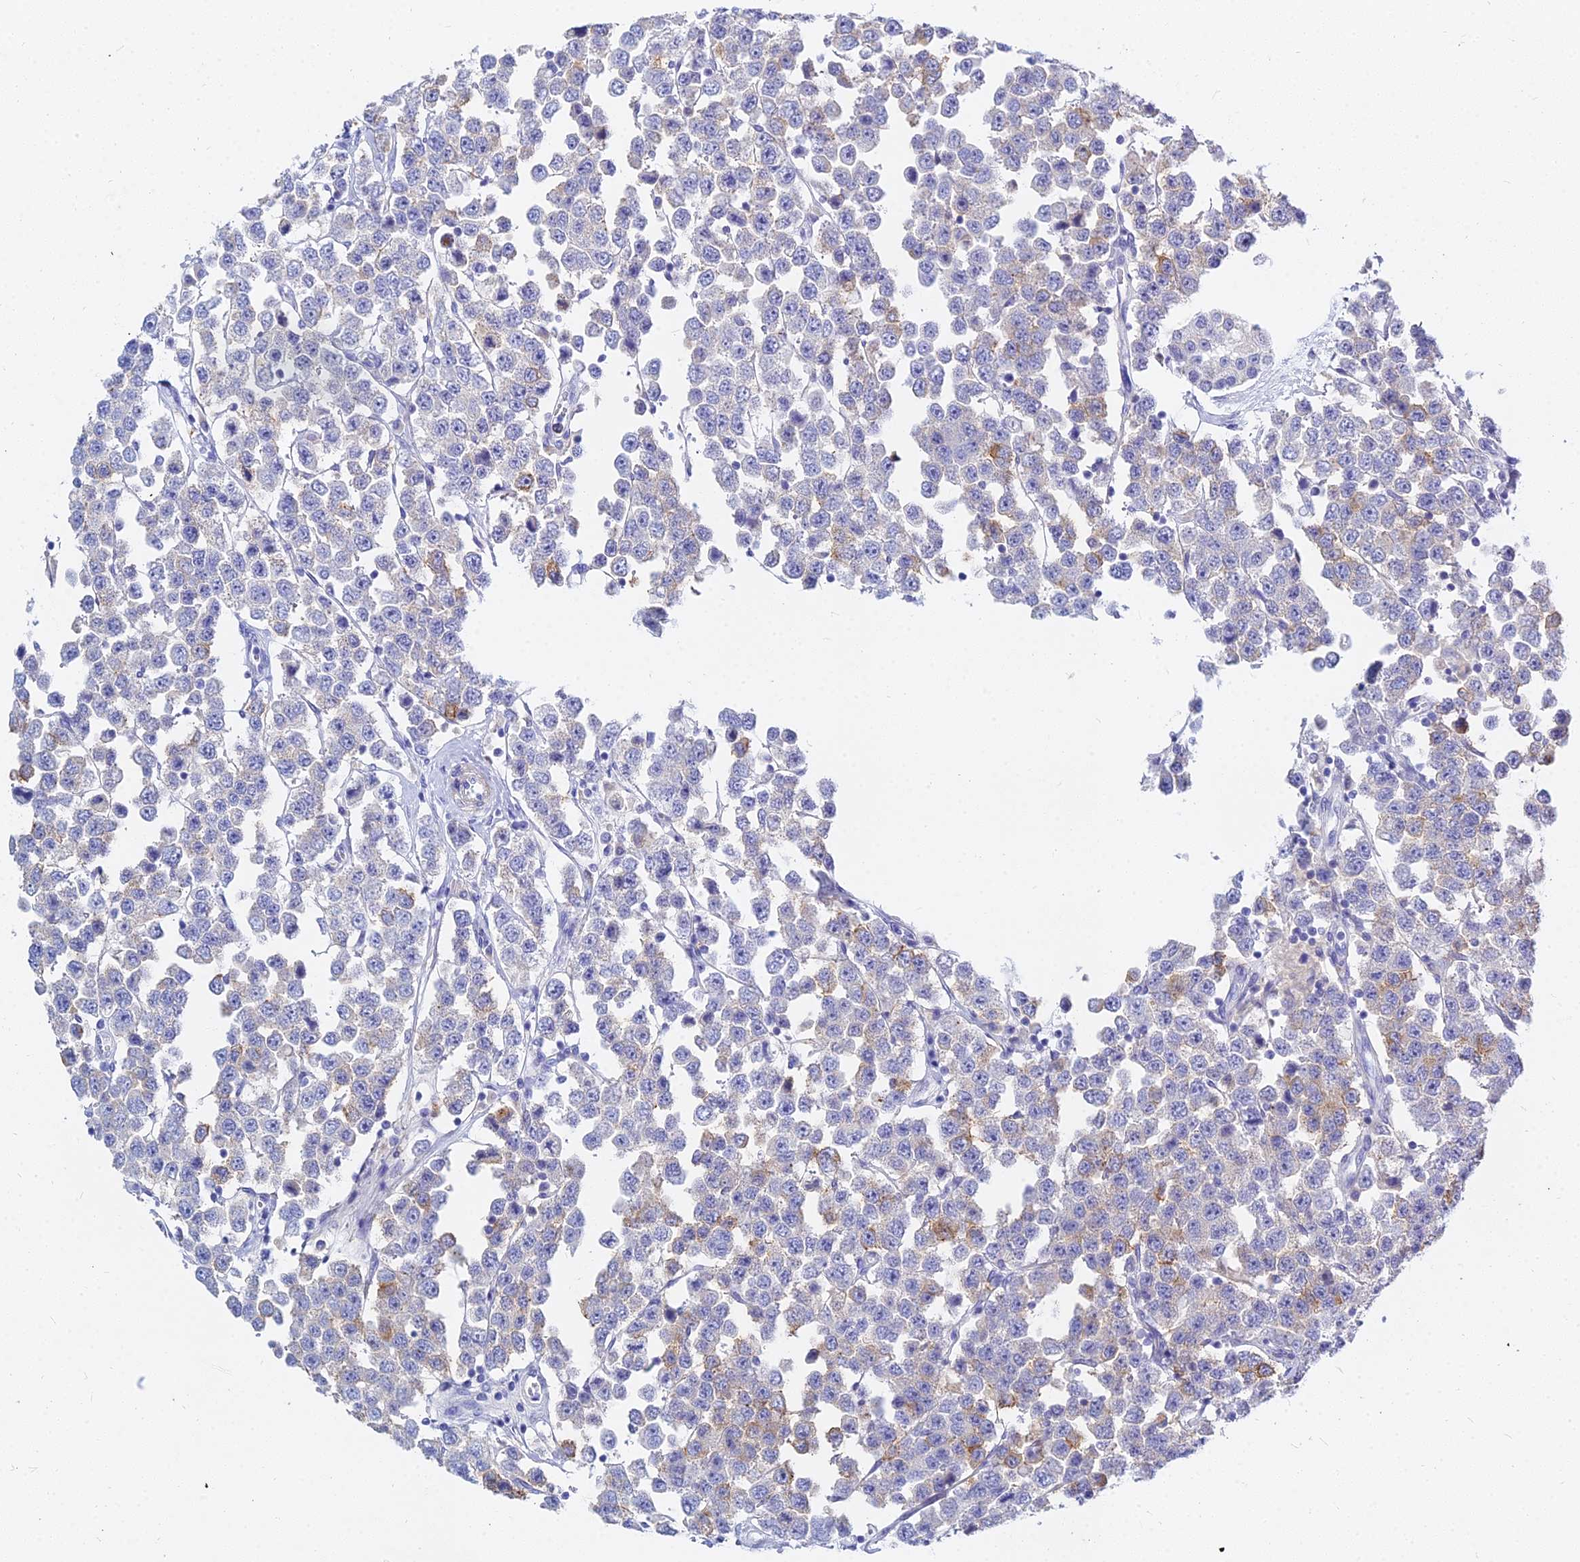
{"staining": {"intensity": "moderate", "quantity": "<25%", "location": "cytoplasmic/membranous"}, "tissue": "testis cancer", "cell_type": "Tumor cells", "image_type": "cancer", "snomed": [{"axis": "morphology", "description": "Seminoma, NOS"}, {"axis": "topography", "description": "Testis"}], "caption": "DAB (3,3'-diaminobenzidine) immunohistochemical staining of human testis seminoma shows moderate cytoplasmic/membranous protein expression in approximately <25% of tumor cells.", "gene": "ZNF552", "patient": {"sex": "male", "age": 28}}